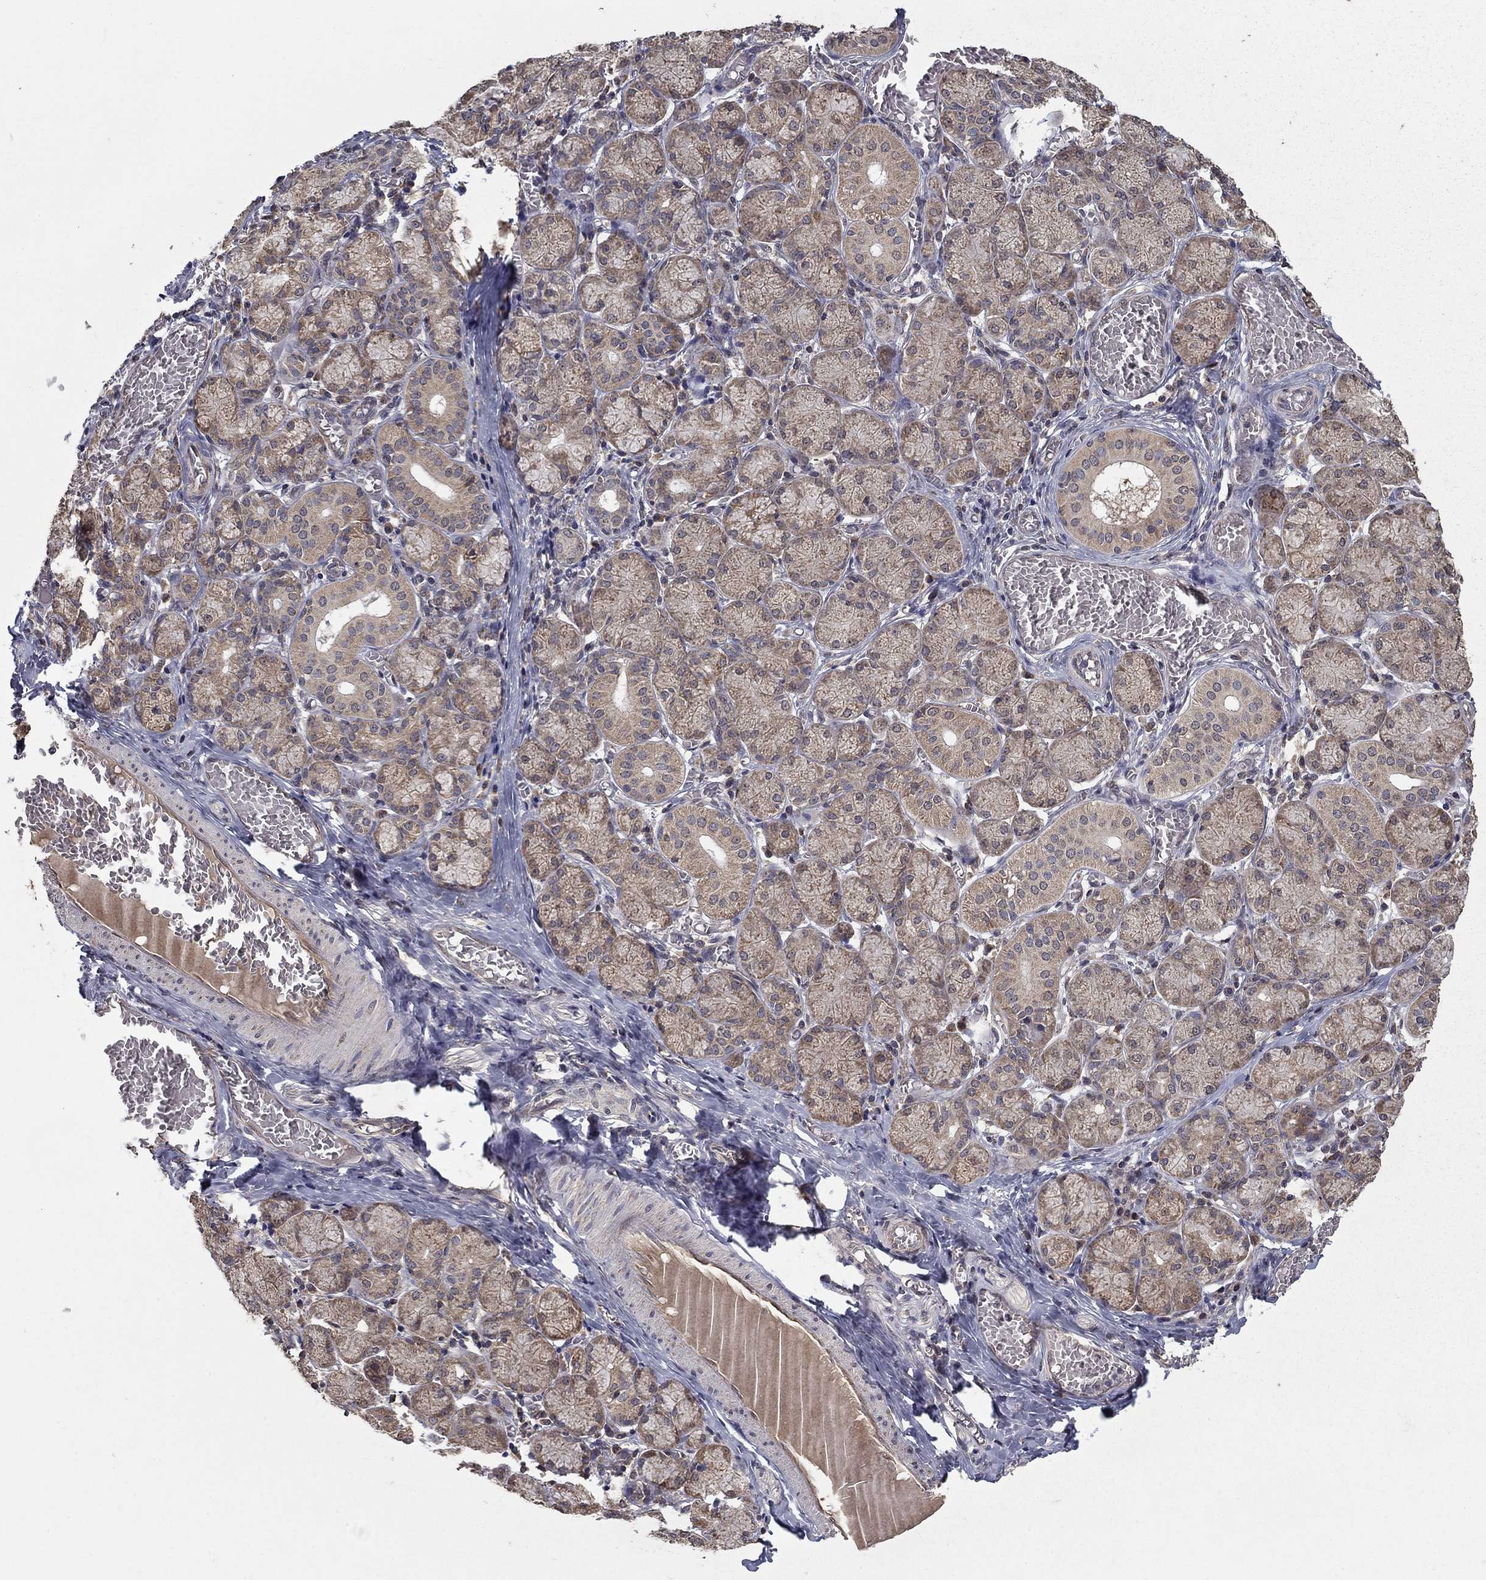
{"staining": {"intensity": "moderate", "quantity": "25%-75%", "location": "cytoplasmic/membranous"}, "tissue": "salivary gland", "cell_type": "Glandular cells", "image_type": "normal", "snomed": [{"axis": "morphology", "description": "Normal tissue, NOS"}, {"axis": "topography", "description": "Salivary gland"}, {"axis": "topography", "description": "Peripheral nerve tissue"}], "caption": "Protein staining of normal salivary gland exhibits moderate cytoplasmic/membranous expression in approximately 25%-75% of glandular cells. The protein of interest is shown in brown color, while the nuclei are stained blue.", "gene": "SLC2A13", "patient": {"sex": "female", "age": 24}}